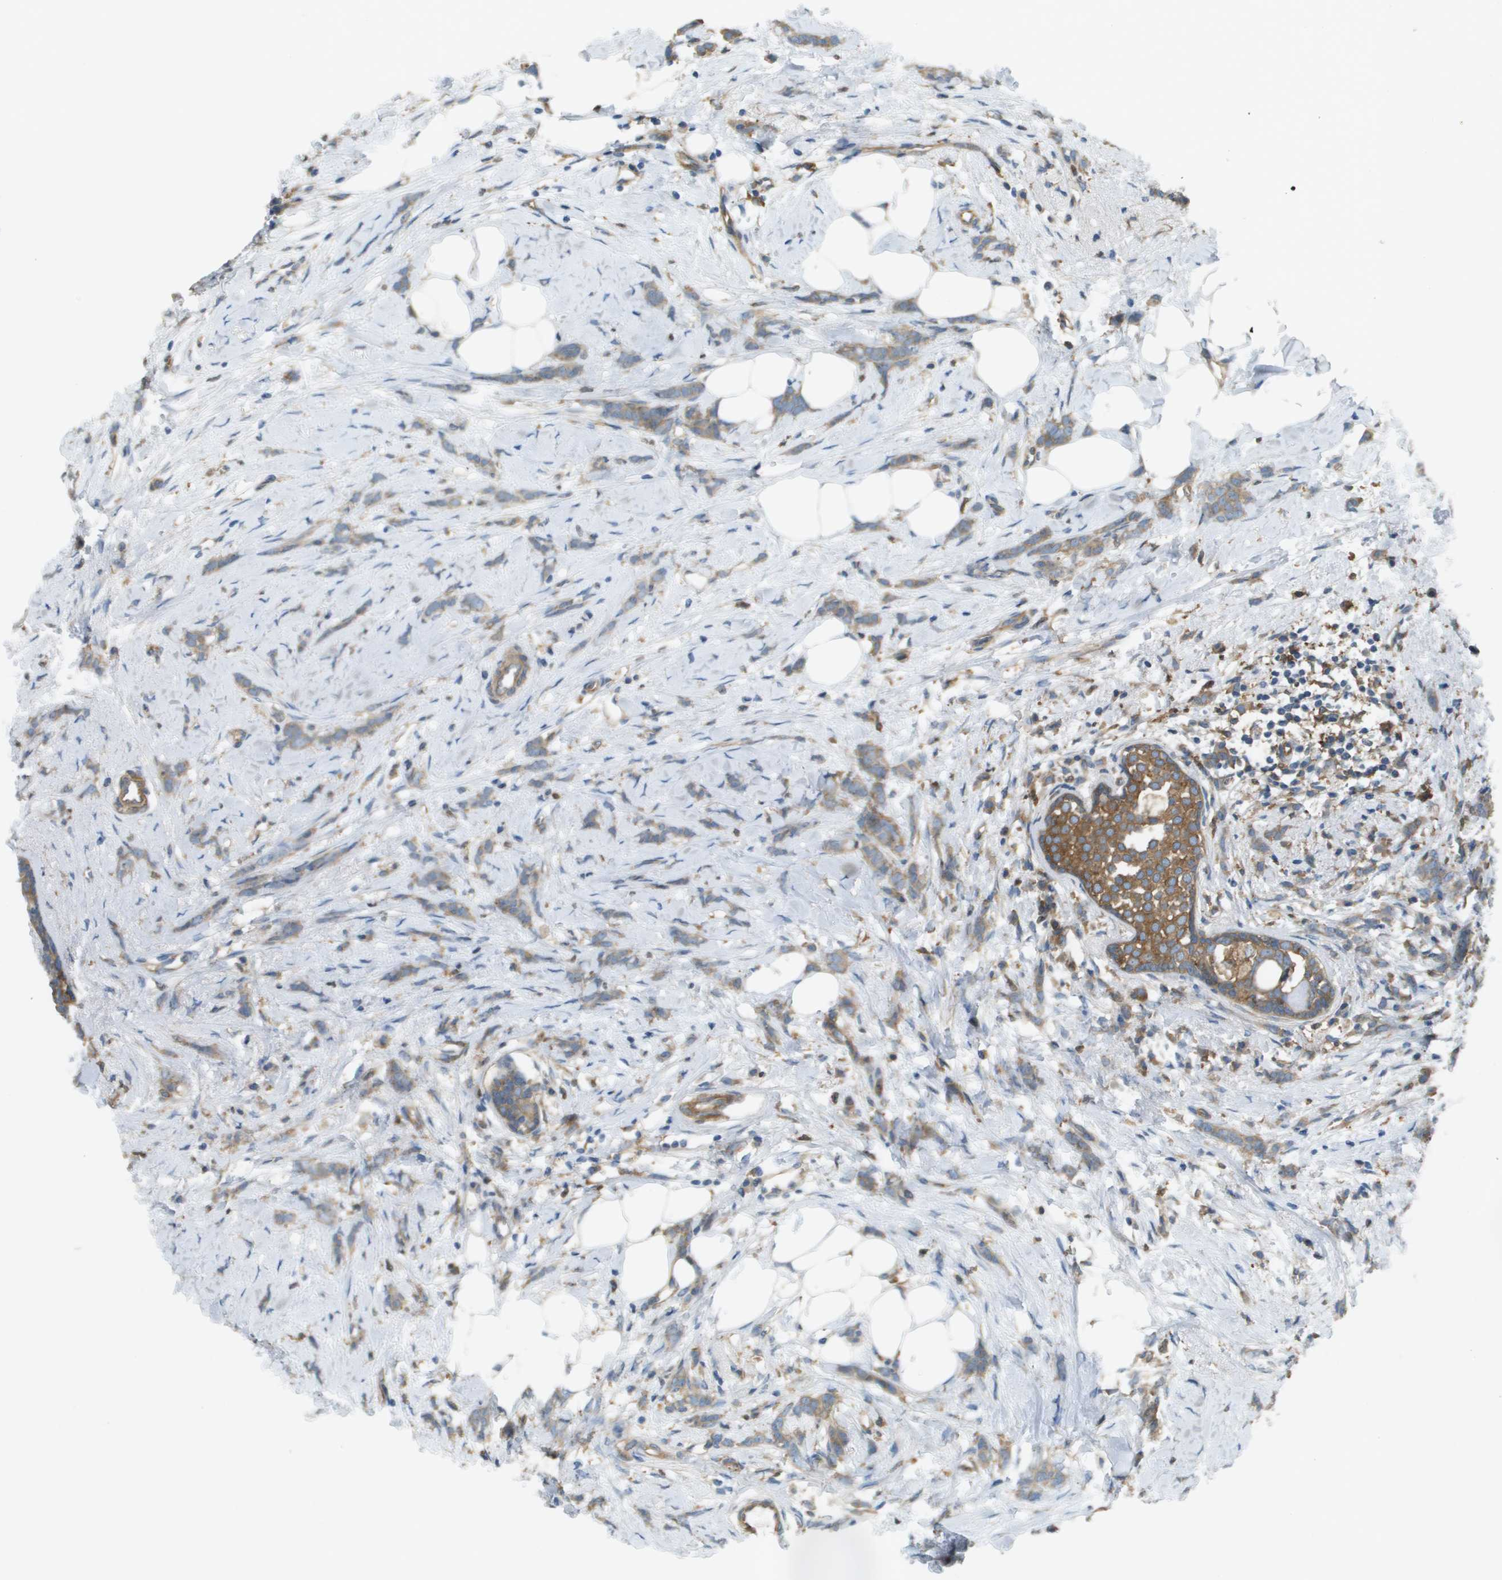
{"staining": {"intensity": "moderate", "quantity": ">75%", "location": "cytoplasmic/membranous"}, "tissue": "breast cancer", "cell_type": "Tumor cells", "image_type": "cancer", "snomed": [{"axis": "morphology", "description": "Lobular carcinoma, in situ"}, {"axis": "morphology", "description": "Lobular carcinoma"}, {"axis": "topography", "description": "Breast"}], "caption": "This micrograph shows breast cancer (lobular carcinoma in situ) stained with IHC to label a protein in brown. The cytoplasmic/membranous of tumor cells show moderate positivity for the protein. Nuclei are counter-stained blue.", "gene": "CORO1B", "patient": {"sex": "female", "age": 41}}